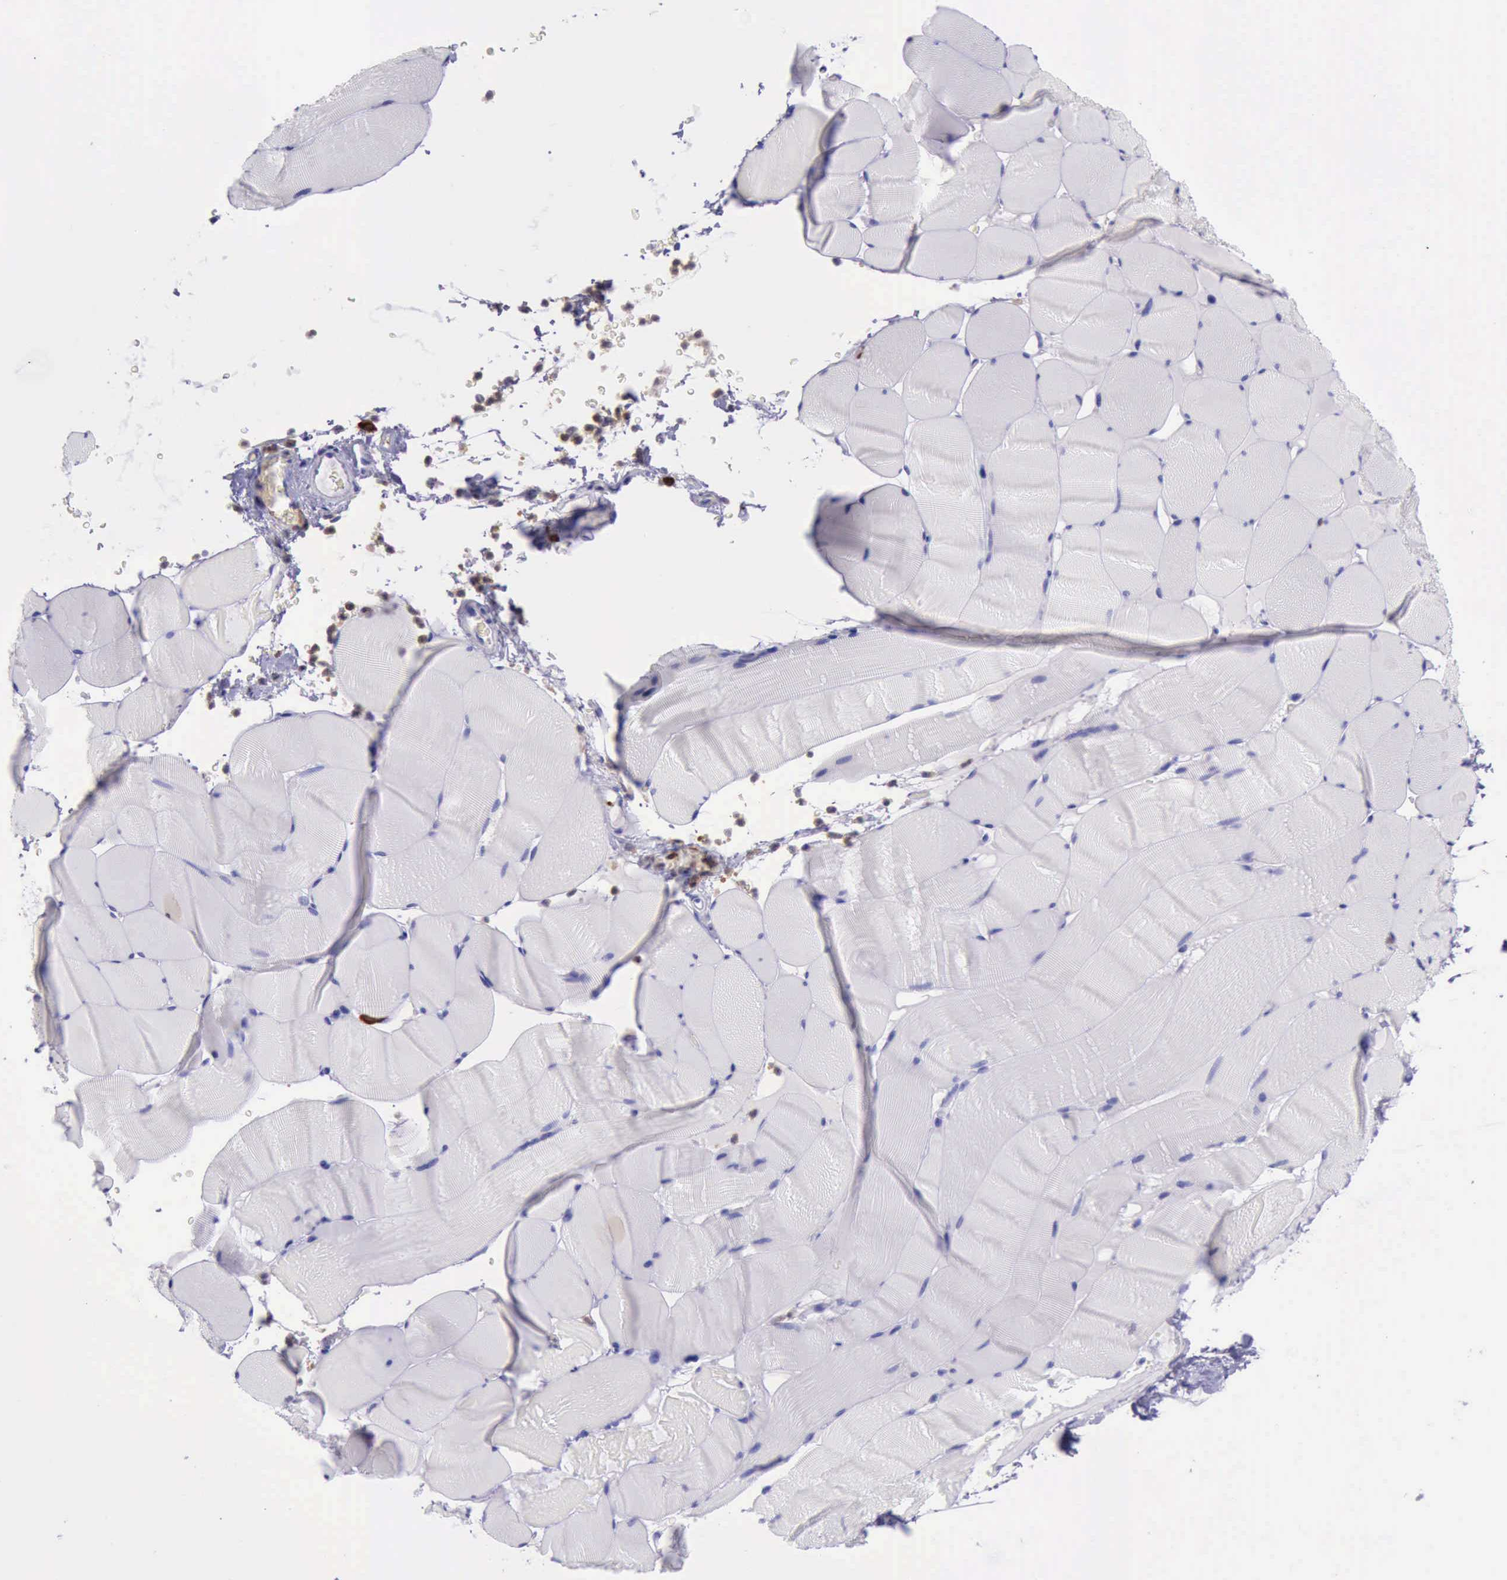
{"staining": {"intensity": "negative", "quantity": "none", "location": "none"}, "tissue": "skeletal muscle", "cell_type": "Myocytes", "image_type": "normal", "snomed": [{"axis": "morphology", "description": "Normal tissue, NOS"}, {"axis": "topography", "description": "Skeletal muscle"}], "caption": "Human skeletal muscle stained for a protein using immunohistochemistry displays no positivity in myocytes.", "gene": "BTK", "patient": {"sex": "male", "age": 62}}